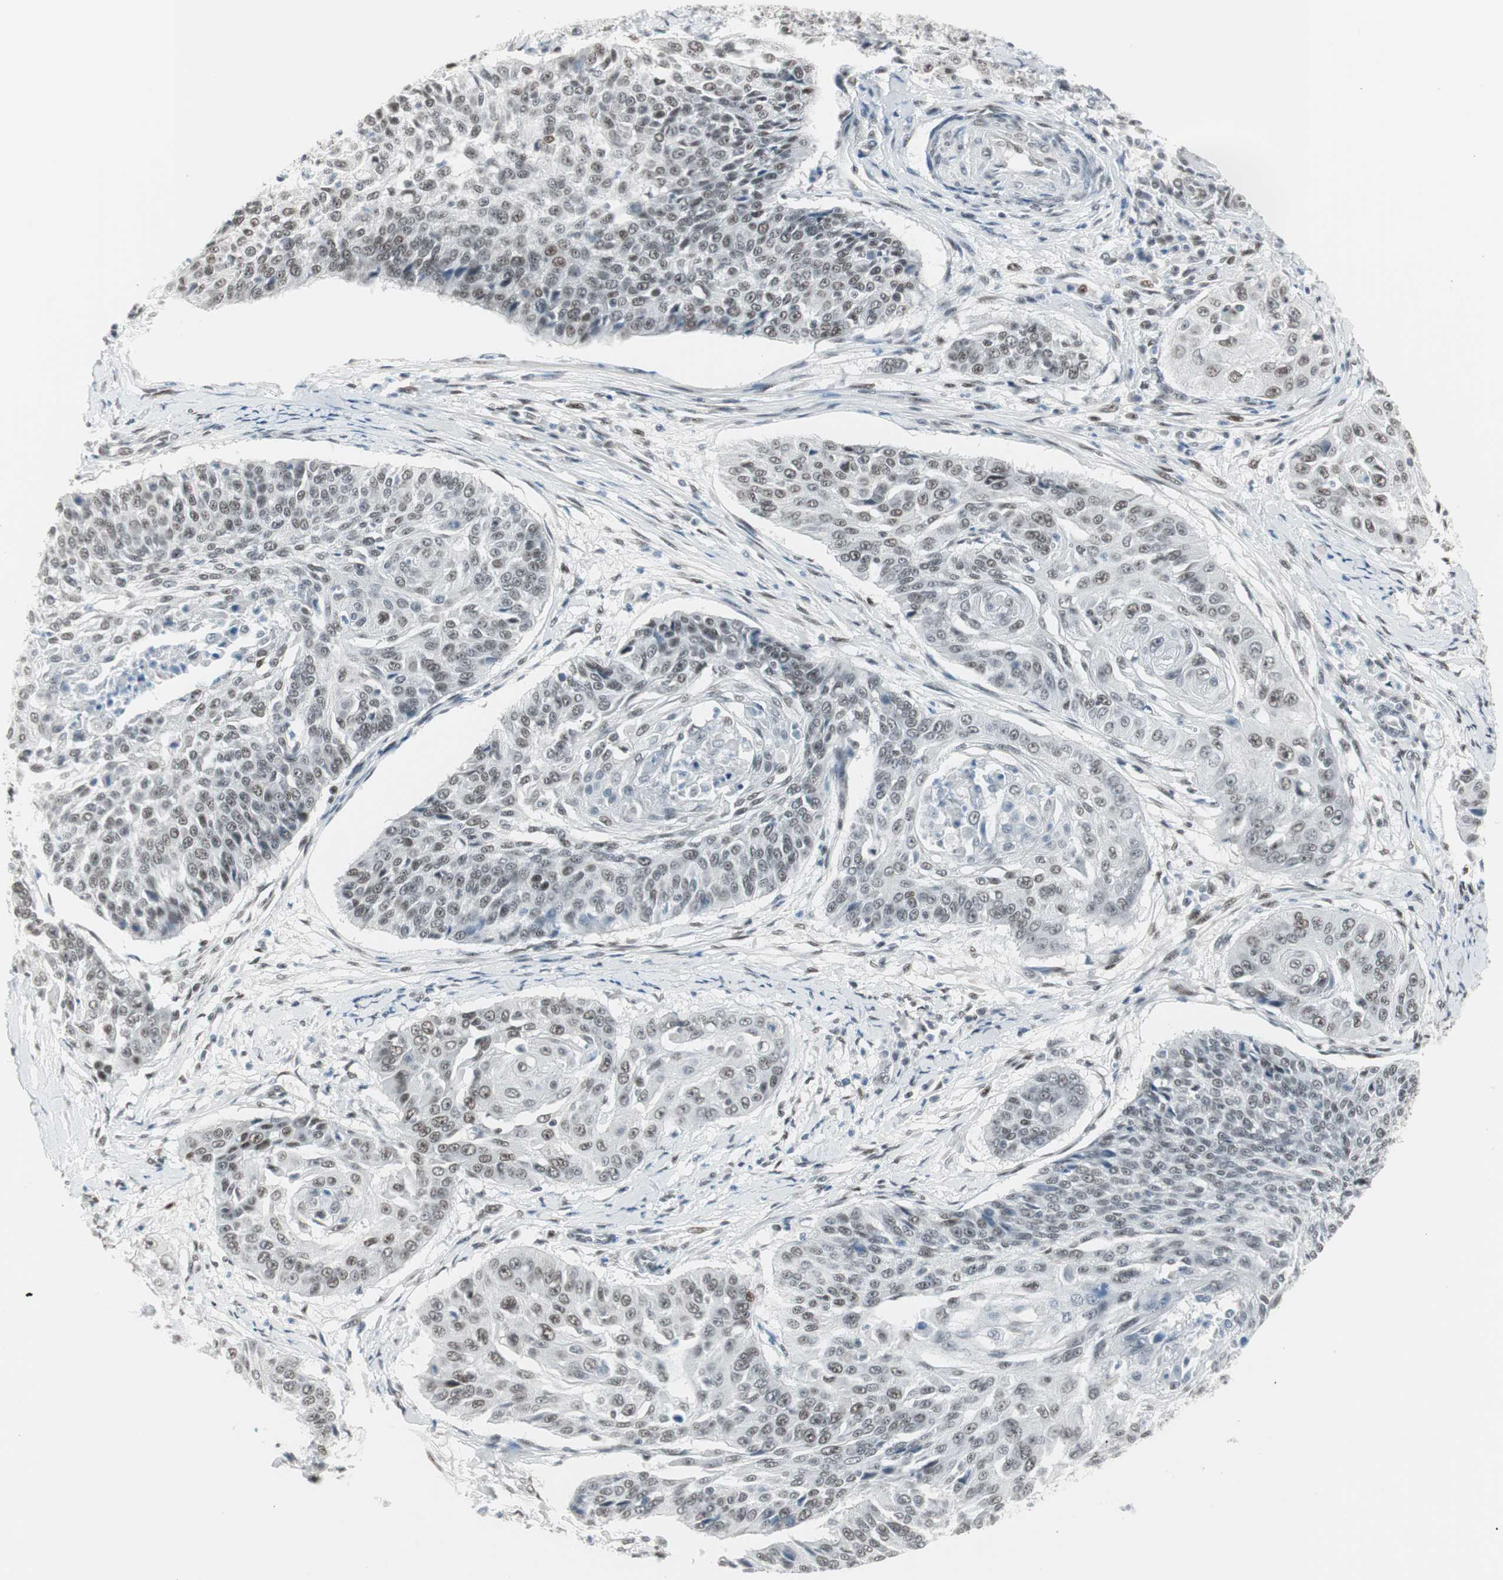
{"staining": {"intensity": "weak", "quantity": ">75%", "location": "nuclear"}, "tissue": "cervical cancer", "cell_type": "Tumor cells", "image_type": "cancer", "snomed": [{"axis": "morphology", "description": "Squamous cell carcinoma, NOS"}, {"axis": "topography", "description": "Cervix"}], "caption": "Cervical cancer (squamous cell carcinoma) stained with a brown dye exhibits weak nuclear positive expression in approximately >75% of tumor cells.", "gene": "HEXIM1", "patient": {"sex": "female", "age": 64}}